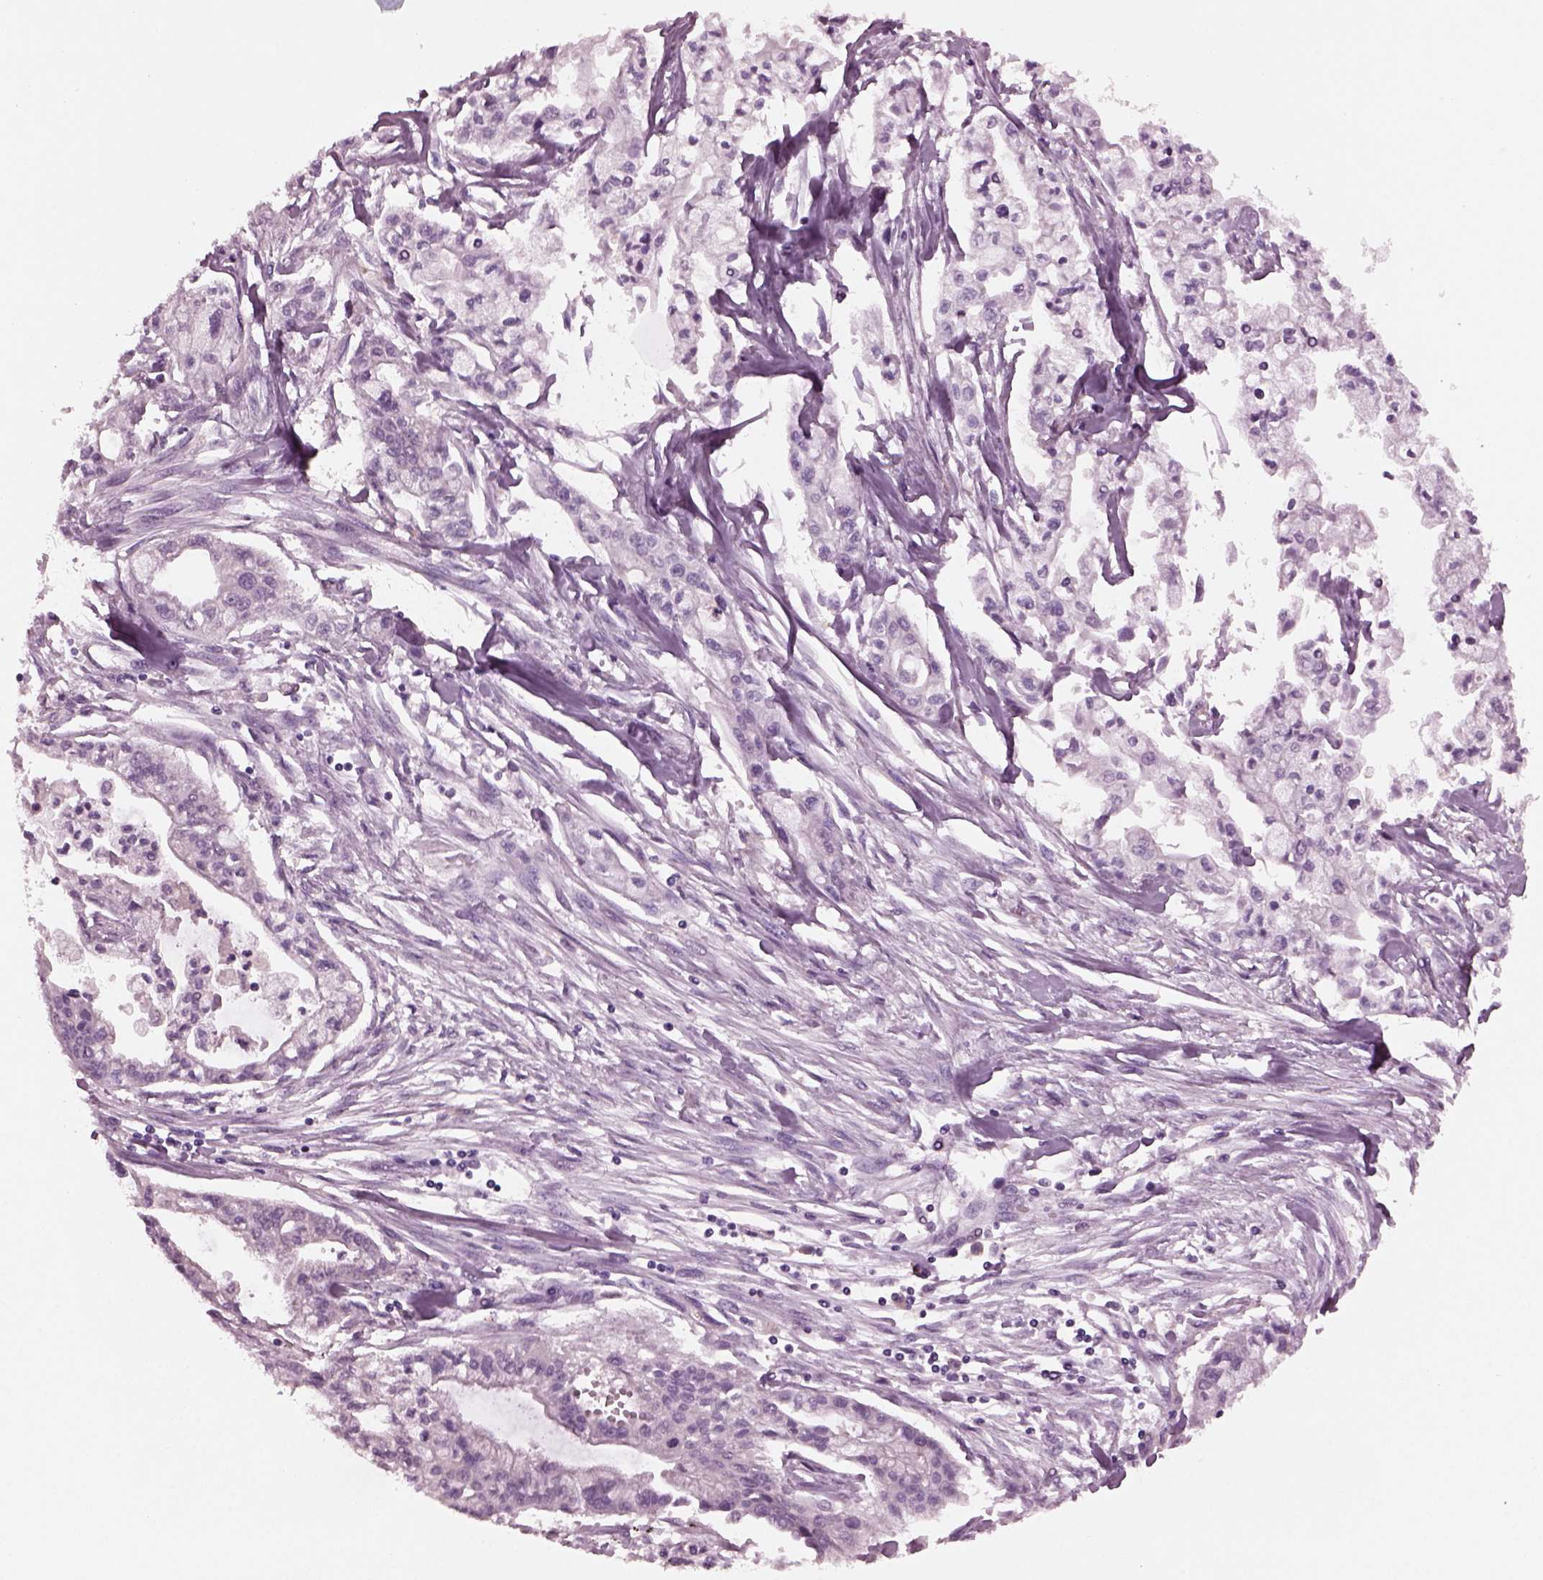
{"staining": {"intensity": "negative", "quantity": "none", "location": "none"}, "tissue": "pancreatic cancer", "cell_type": "Tumor cells", "image_type": "cancer", "snomed": [{"axis": "morphology", "description": "Adenocarcinoma, NOS"}, {"axis": "topography", "description": "Pancreas"}], "caption": "The micrograph demonstrates no staining of tumor cells in pancreatic adenocarcinoma.", "gene": "SHTN1", "patient": {"sex": "male", "age": 54}}